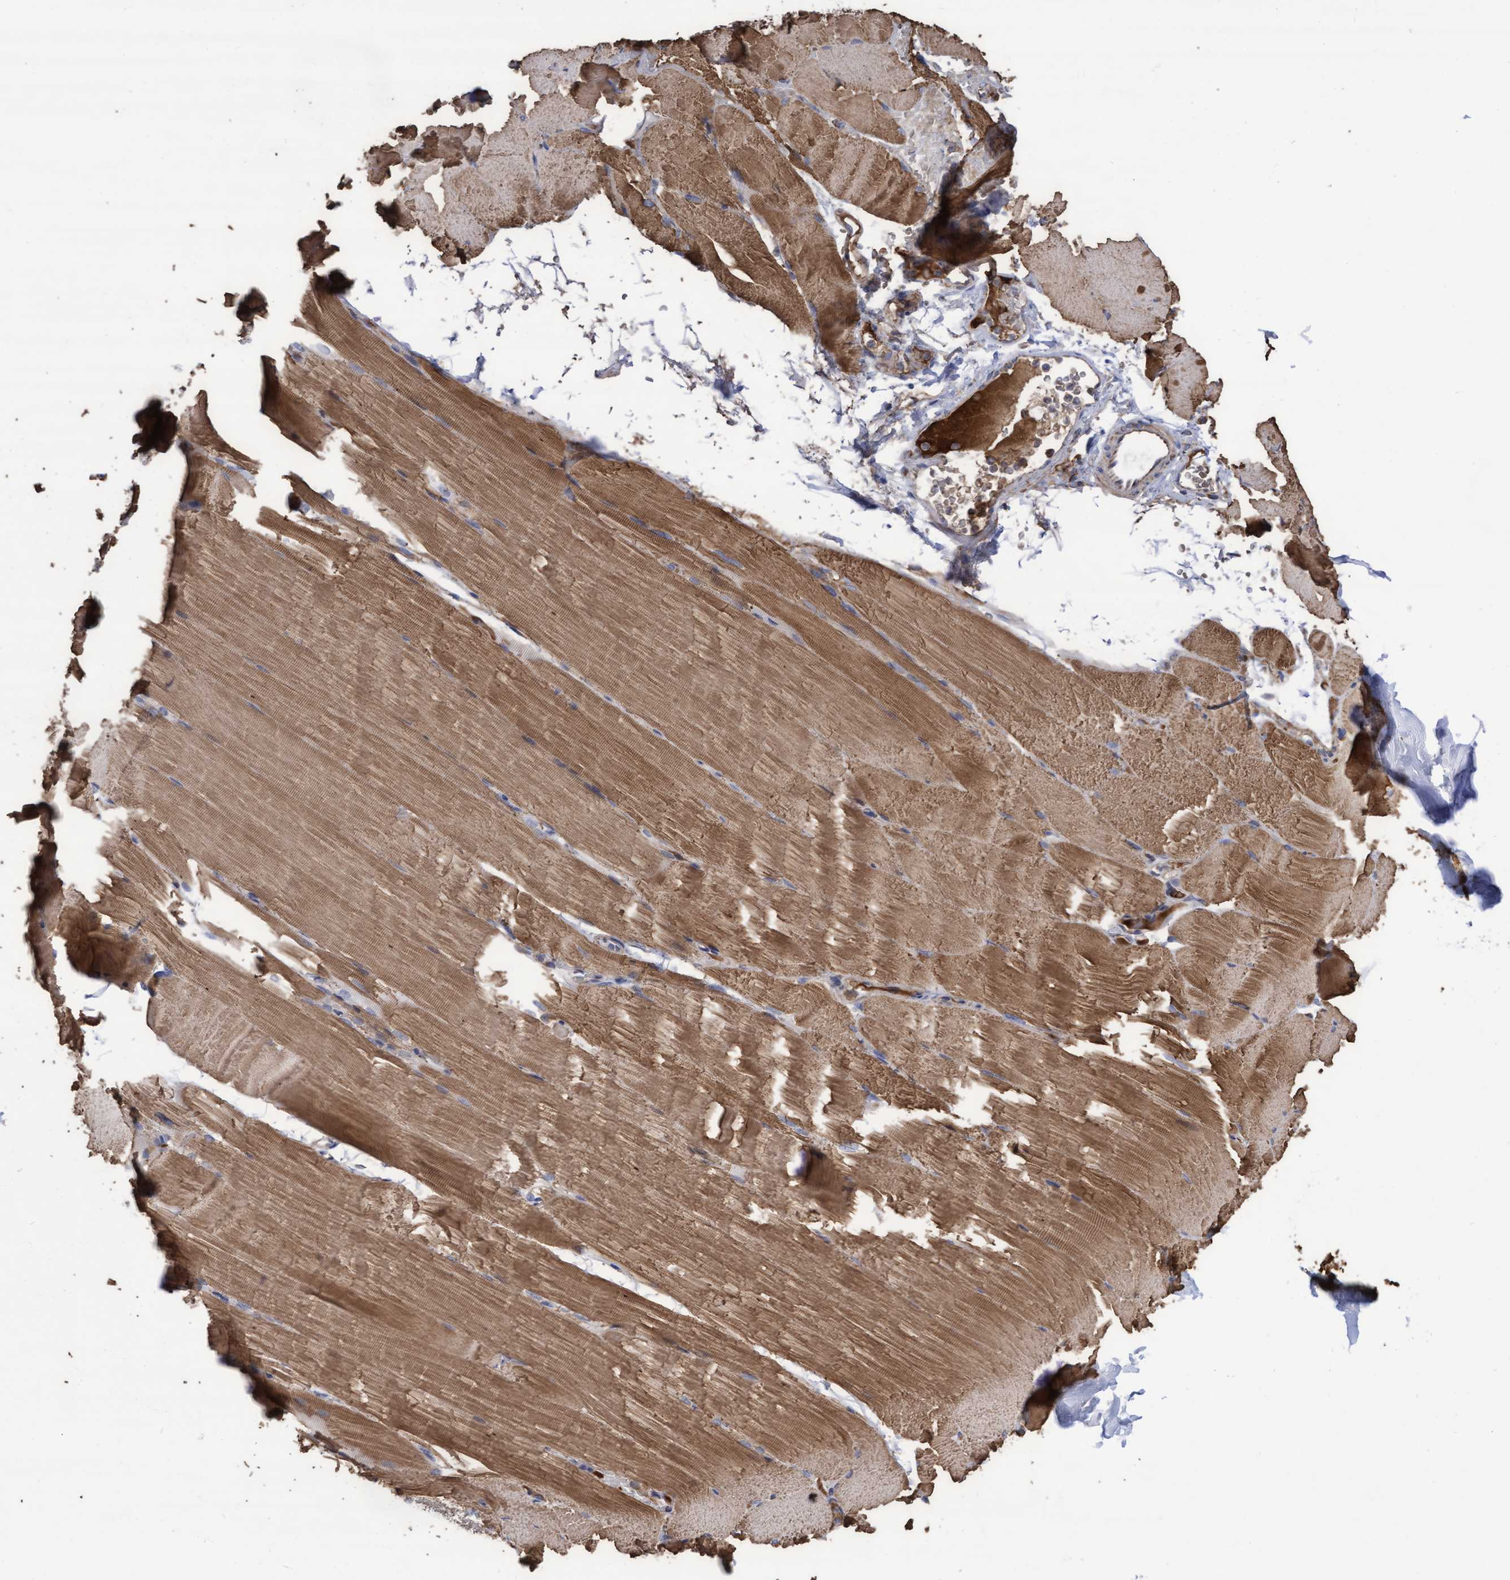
{"staining": {"intensity": "moderate", "quantity": ">75%", "location": "cytoplasmic/membranous"}, "tissue": "skeletal muscle", "cell_type": "Myocytes", "image_type": "normal", "snomed": [{"axis": "morphology", "description": "Normal tissue, NOS"}, {"axis": "topography", "description": "Skeletal muscle"}, {"axis": "topography", "description": "Parathyroid gland"}], "caption": "Immunohistochemical staining of normal skeletal muscle reveals >75% levels of moderate cytoplasmic/membranous protein positivity in about >75% of myocytes. (DAB IHC with brightfield microscopy, high magnification).", "gene": "COBL", "patient": {"sex": "female", "age": 37}}